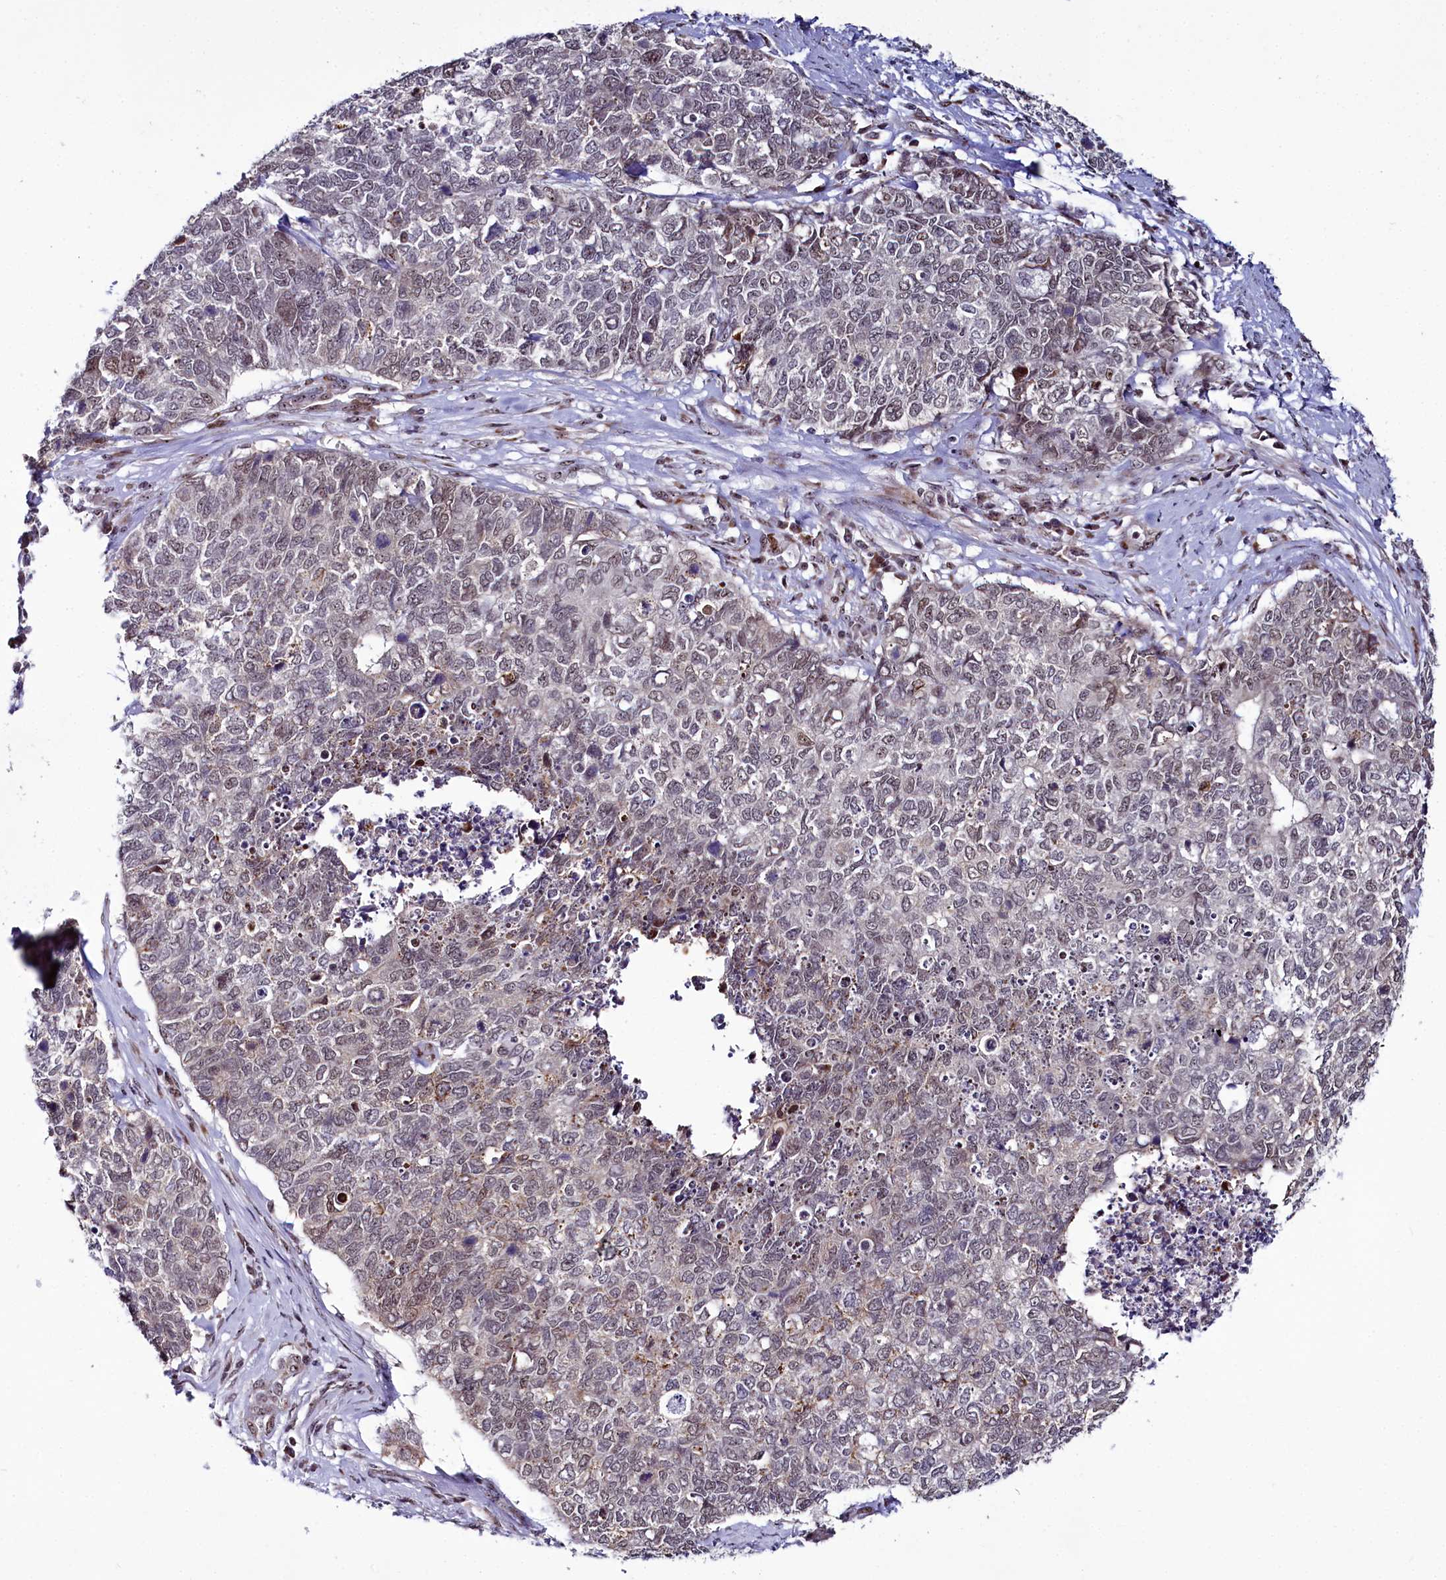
{"staining": {"intensity": "weak", "quantity": "25%-75%", "location": "cytoplasmic/membranous,nuclear"}, "tissue": "cervical cancer", "cell_type": "Tumor cells", "image_type": "cancer", "snomed": [{"axis": "morphology", "description": "Squamous cell carcinoma, NOS"}, {"axis": "topography", "description": "Cervix"}], "caption": "Tumor cells reveal low levels of weak cytoplasmic/membranous and nuclear expression in about 25%-75% of cells in squamous cell carcinoma (cervical). The staining is performed using DAB brown chromogen to label protein expression. The nuclei are counter-stained blue using hematoxylin.", "gene": "TCOF1", "patient": {"sex": "female", "age": 63}}